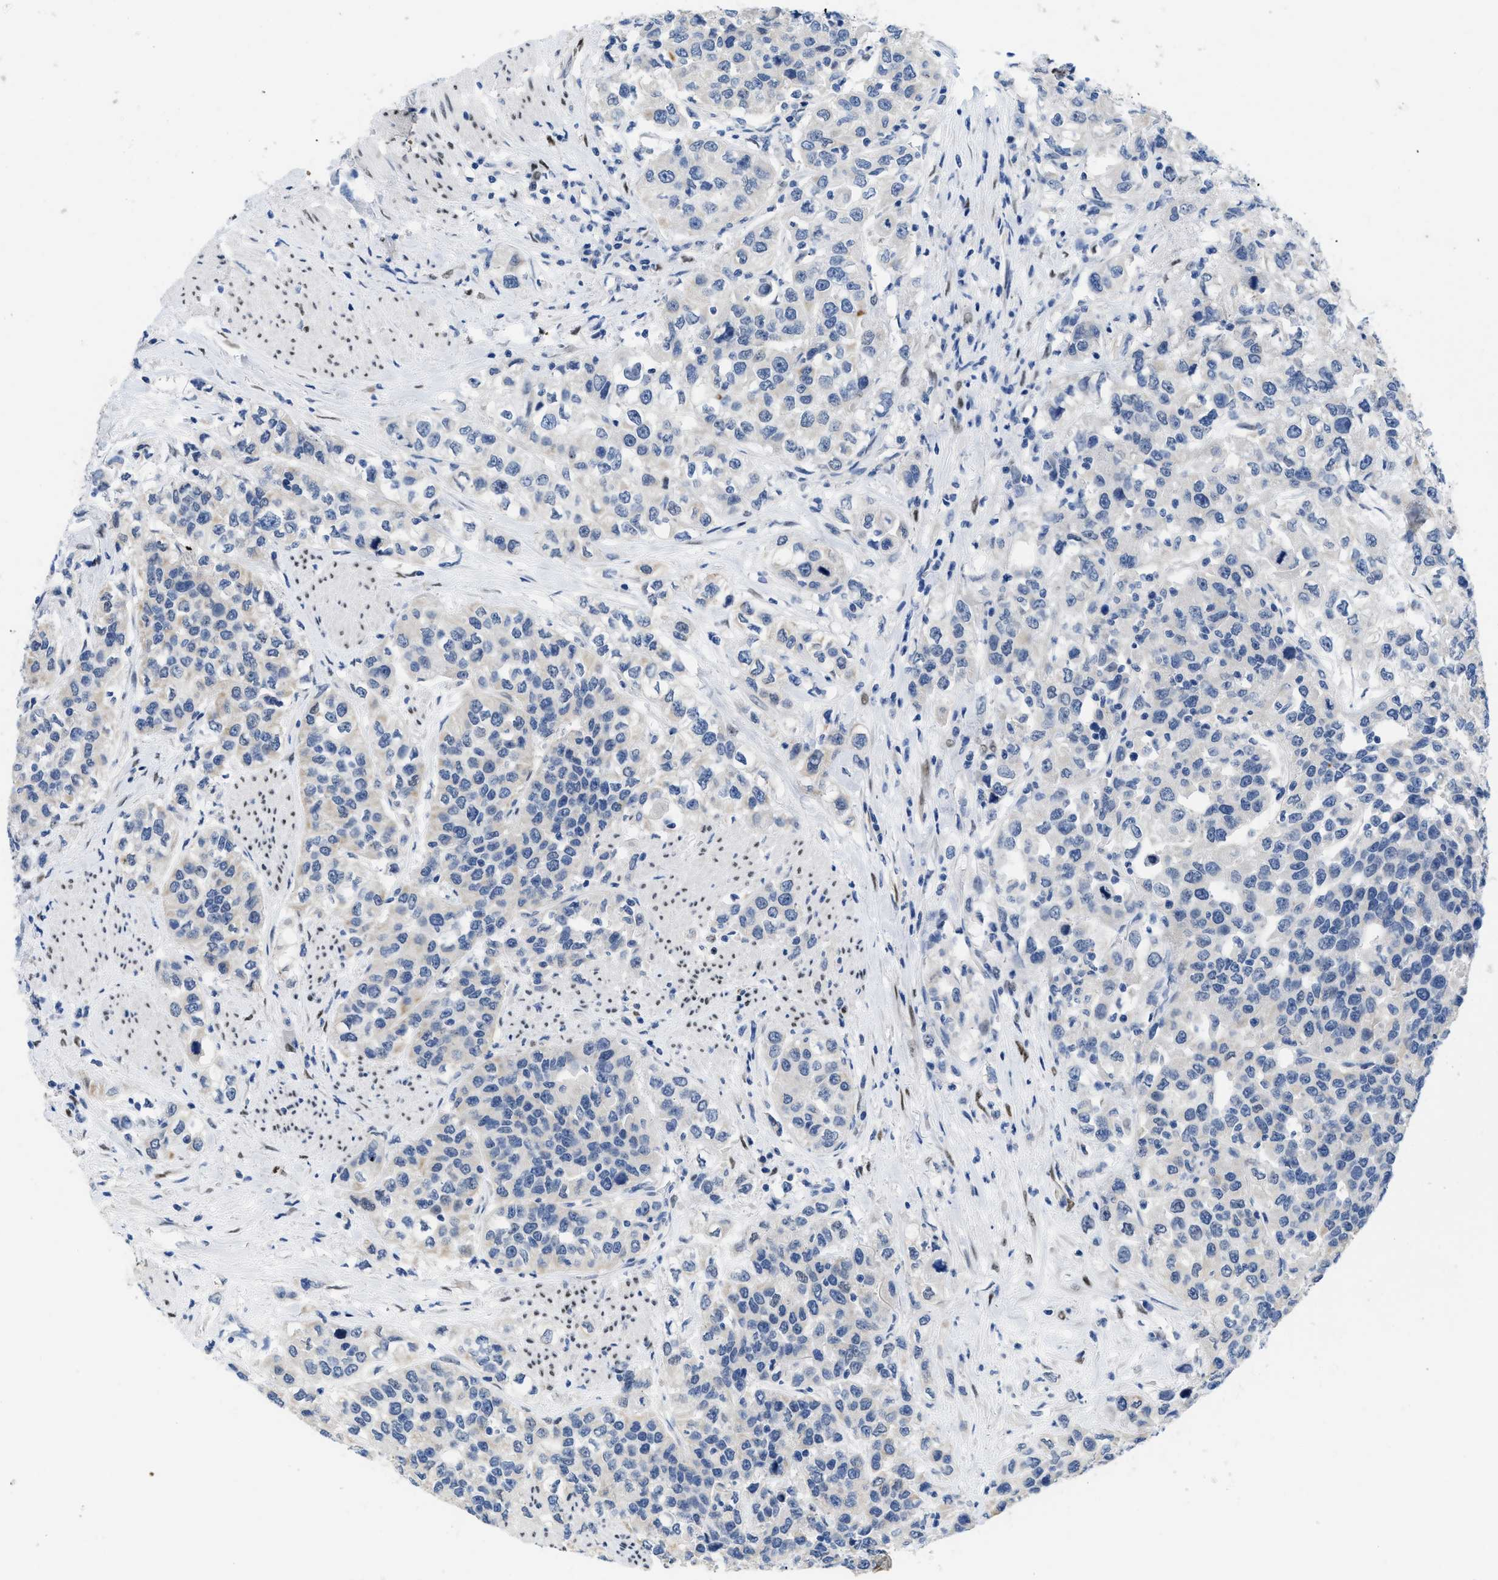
{"staining": {"intensity": "negative", "quantity": "none", "location": "none"}, "tissue": "urothelial cancer", "cell_type": "Tumor cells", "image_type": "cancer", "snomed": [{"axis": "morphology", "description": "Urothelial carcinoma, High grade"}, {"axis": "topography", "description": "Urinary bladder"}], "caption": "A high-resolution micrograph shows IHC staining of high-grade urothelial carcinoma, which demonstrates no significant positivity in tumor cells. (Brightfield microscopy of DAB (3,3'-diaminobenzidine) immunohistochemistry (IHC) at high magnification).", "gene": "NFIX", "patient": {"sex": "female", "age": 80}}